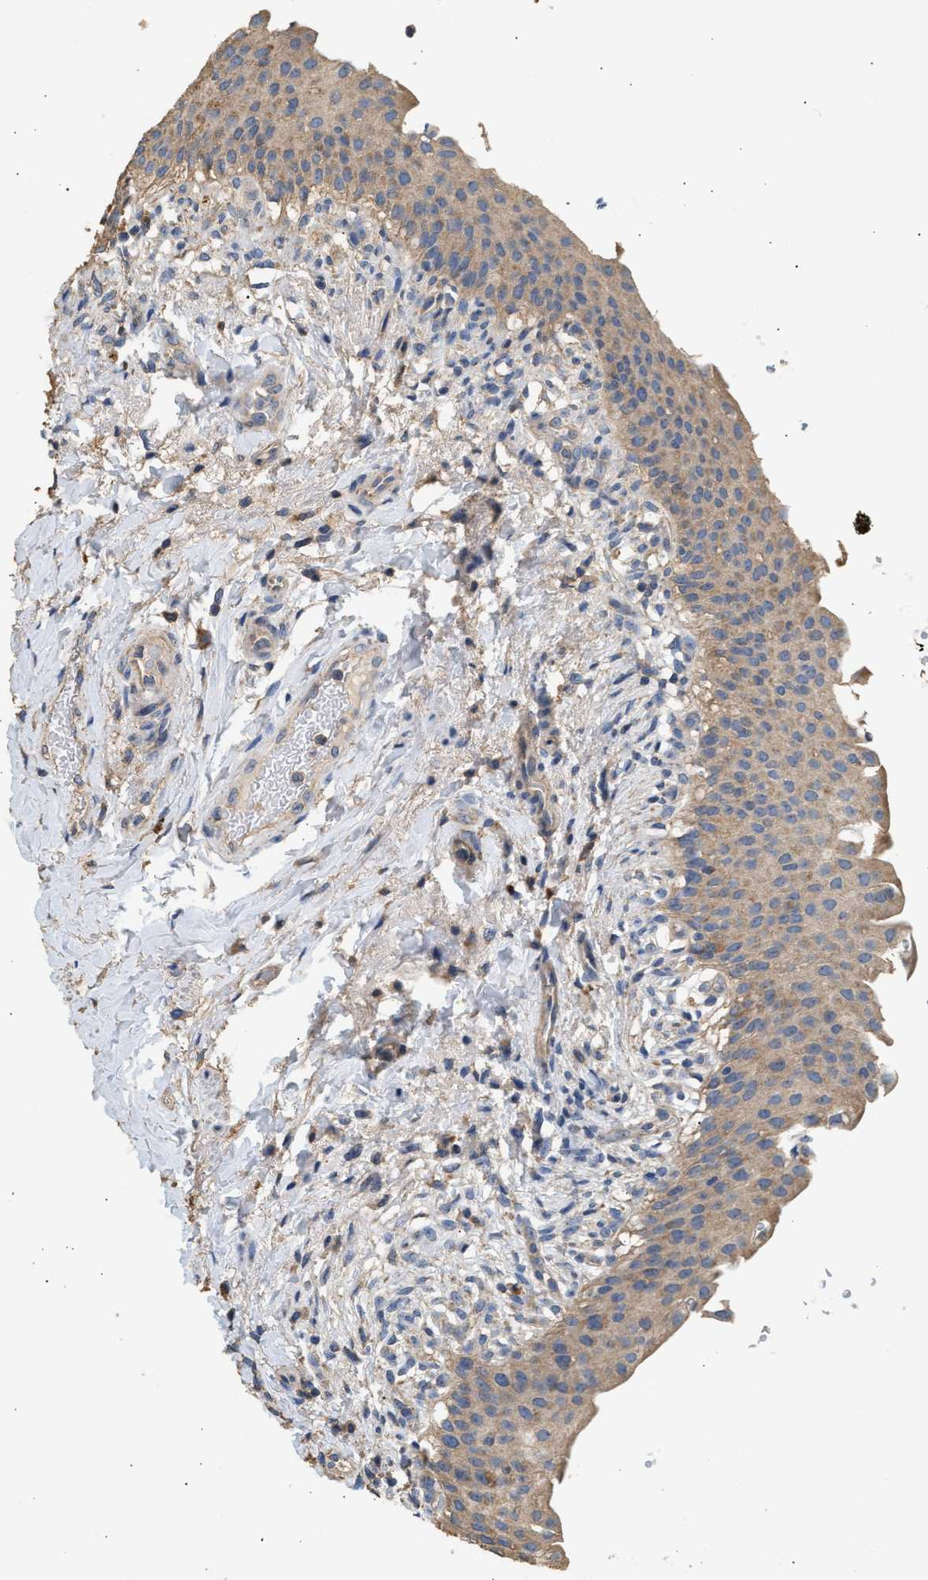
{"staining": {"intensity": "moderate", "quantity": ">75%", "location": "cytoplasmic/membranous"}, "tissue": "urinary bladder", "cell_type": "Urothelial cells", "image_type": "normal", "snomed": [{"axis": "morphology", "description": "Normal tissue, NOS"}, {"axis": "topography", "description": "Urinary bladder"}], "caption": "Urinary bladder stained for a protein (brown) exhibits moderate cytoplasmic/membranous positive positivity in approximately >75% of urothelial cells.", "gene": "WDR31", "patient": {"sex": "female", "age": 60}}